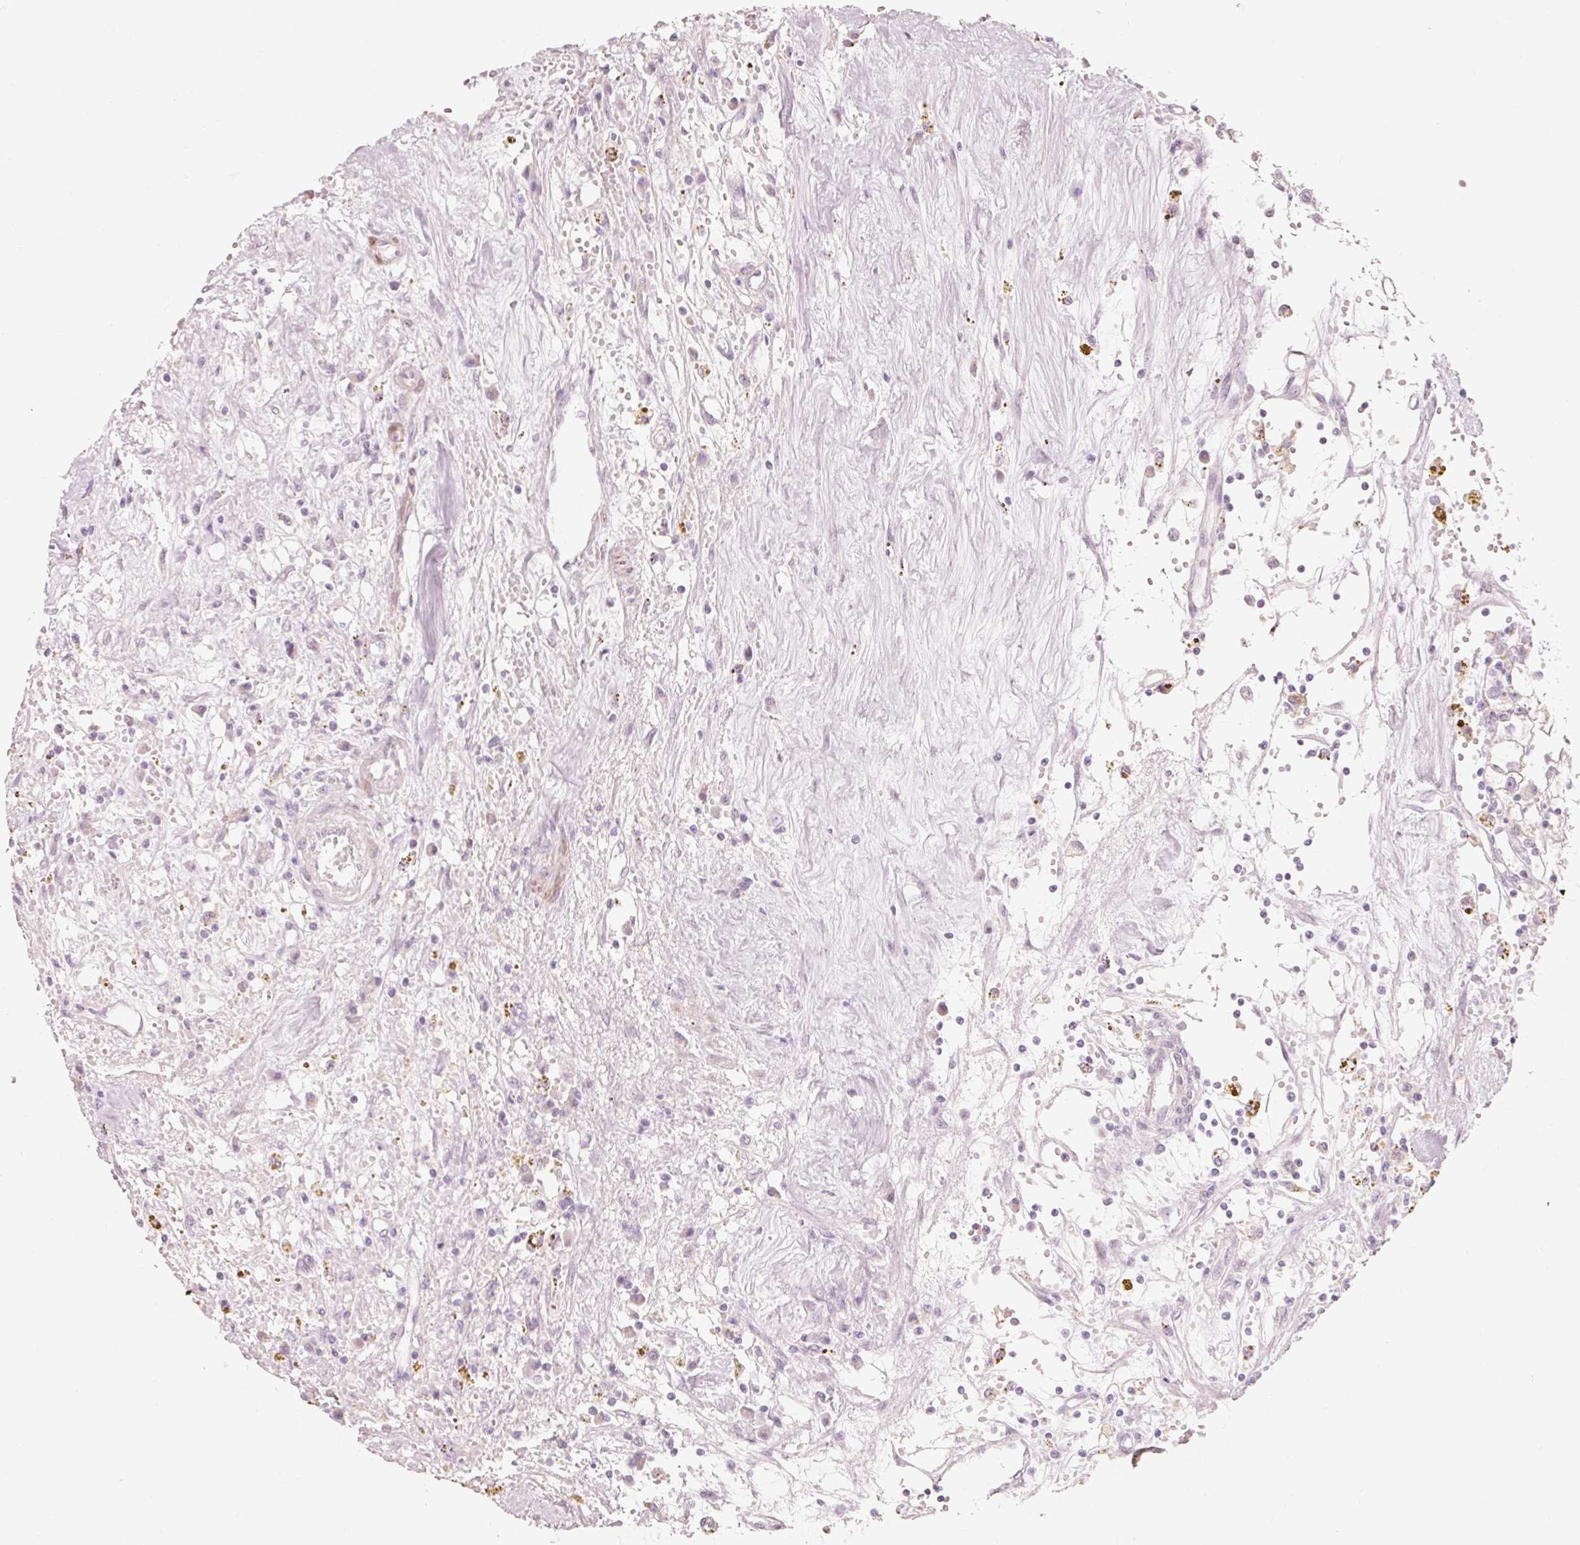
{"staining": {"intensity": "negative", "quantity": "none", "location": "none"}, "tissue": "renal cancer", "cell_type": "Tumor cells", "image_type": "cancer", "snomed": [{"axis": "morphology", "description": "Adenocarcinoma, NOS"}, {"axis": "topography", "description": "Kidney"}], "caption": "IHC image of neoplastic tissue: human renal cancer stained with DAB (3,3'-diaminobenzidine) reveals no significant protein positivity in tumor cells.", "gene": "TRIM73", "patient": {"sex": "male", "age": 56}}